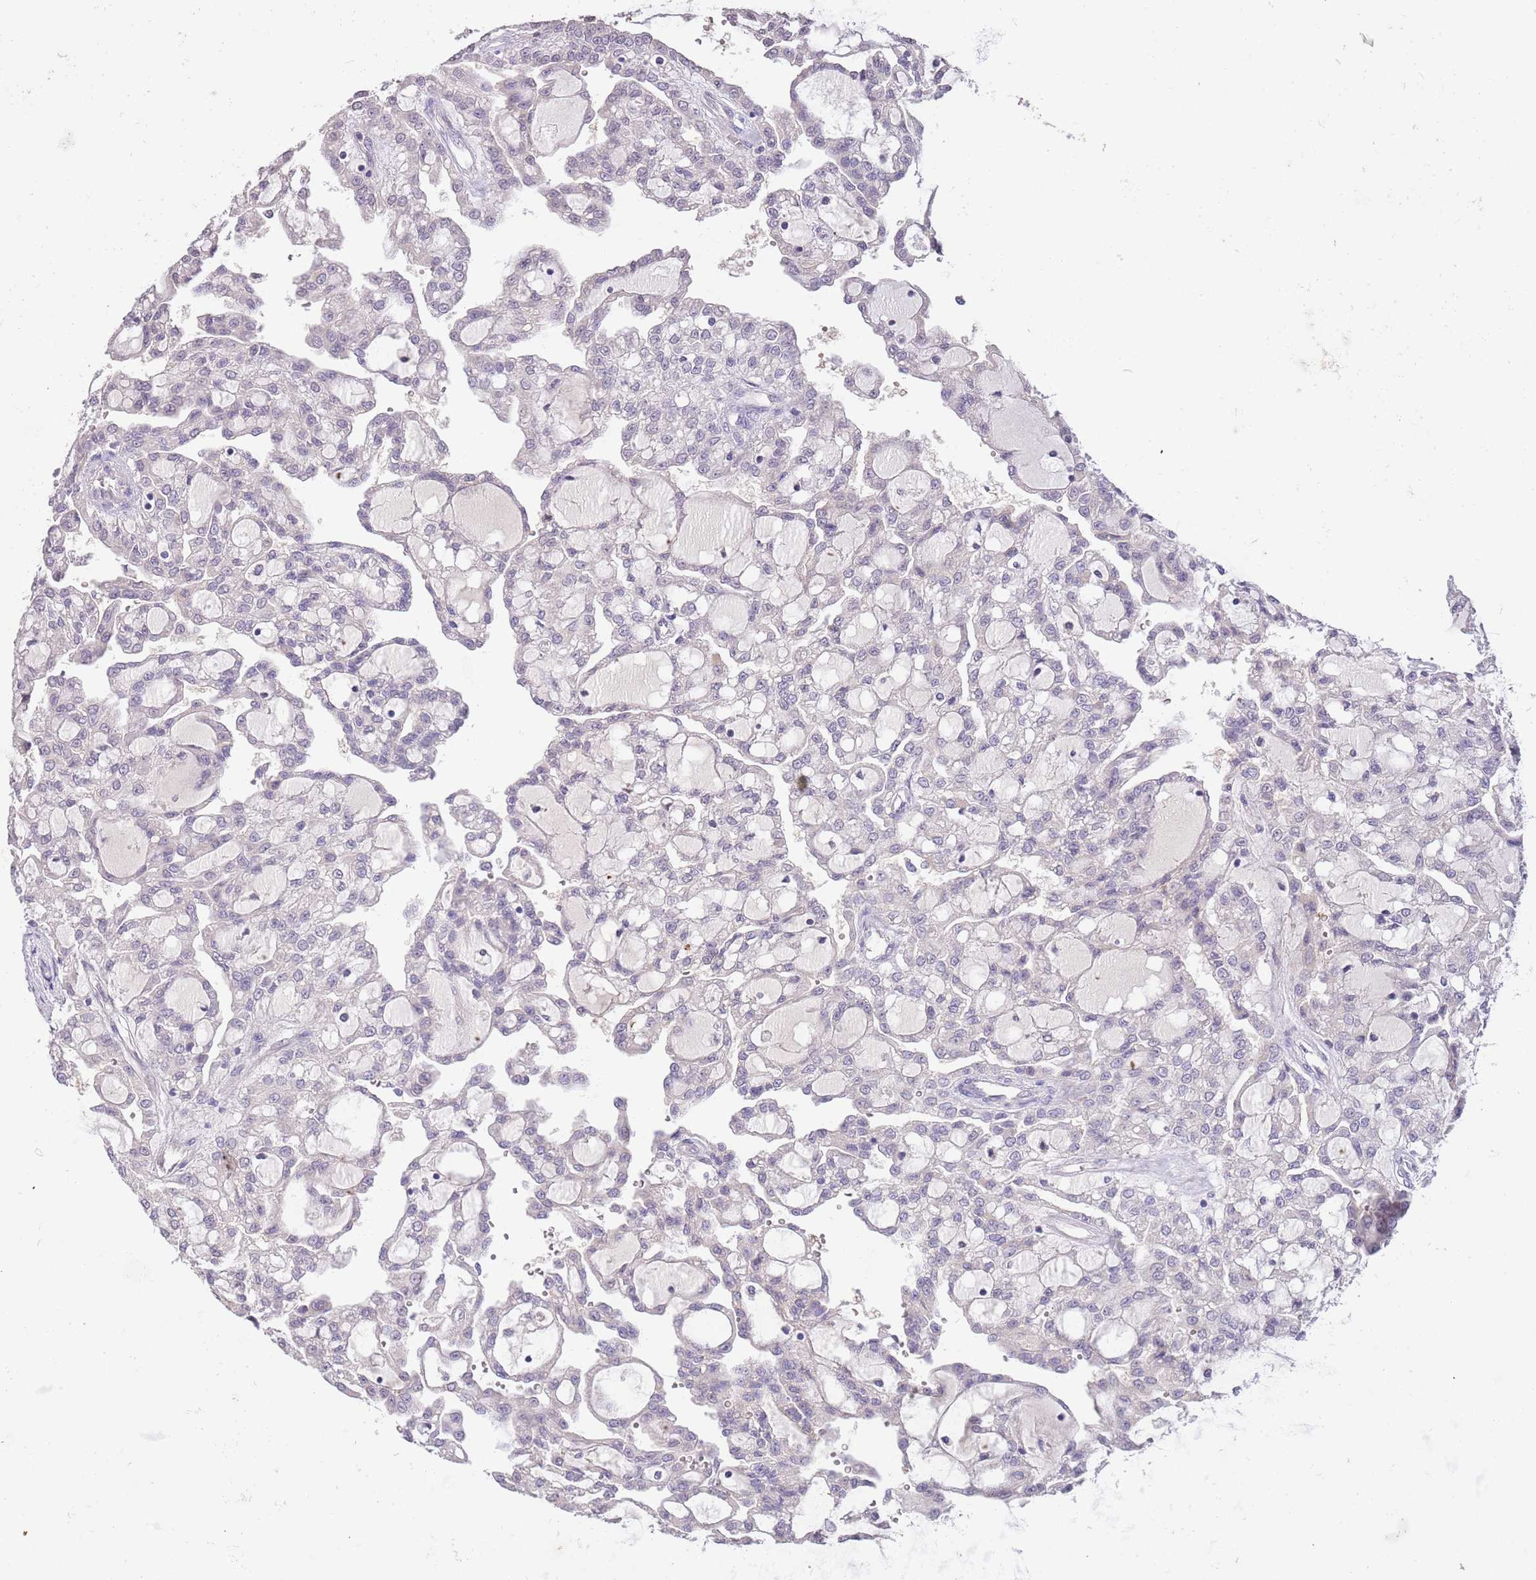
{"staining": {"intensity": "negative", "quantity": "none", "location": "none"}, "tissue": "renal cancer", "cell_type": "Tumor cells", "image_type": "cancer", "snomed": [{"axis": "morphology", "description": "Adenocarcinoma, NOS"}, {"axis": "topography", "description": "Kidney"}], "caption": "The image demonstrates no significant staining in tumor cells of adenocarcinoma (renal).", "gene": "ZNF658", "patient": {"sex": "male", "age": 63}}